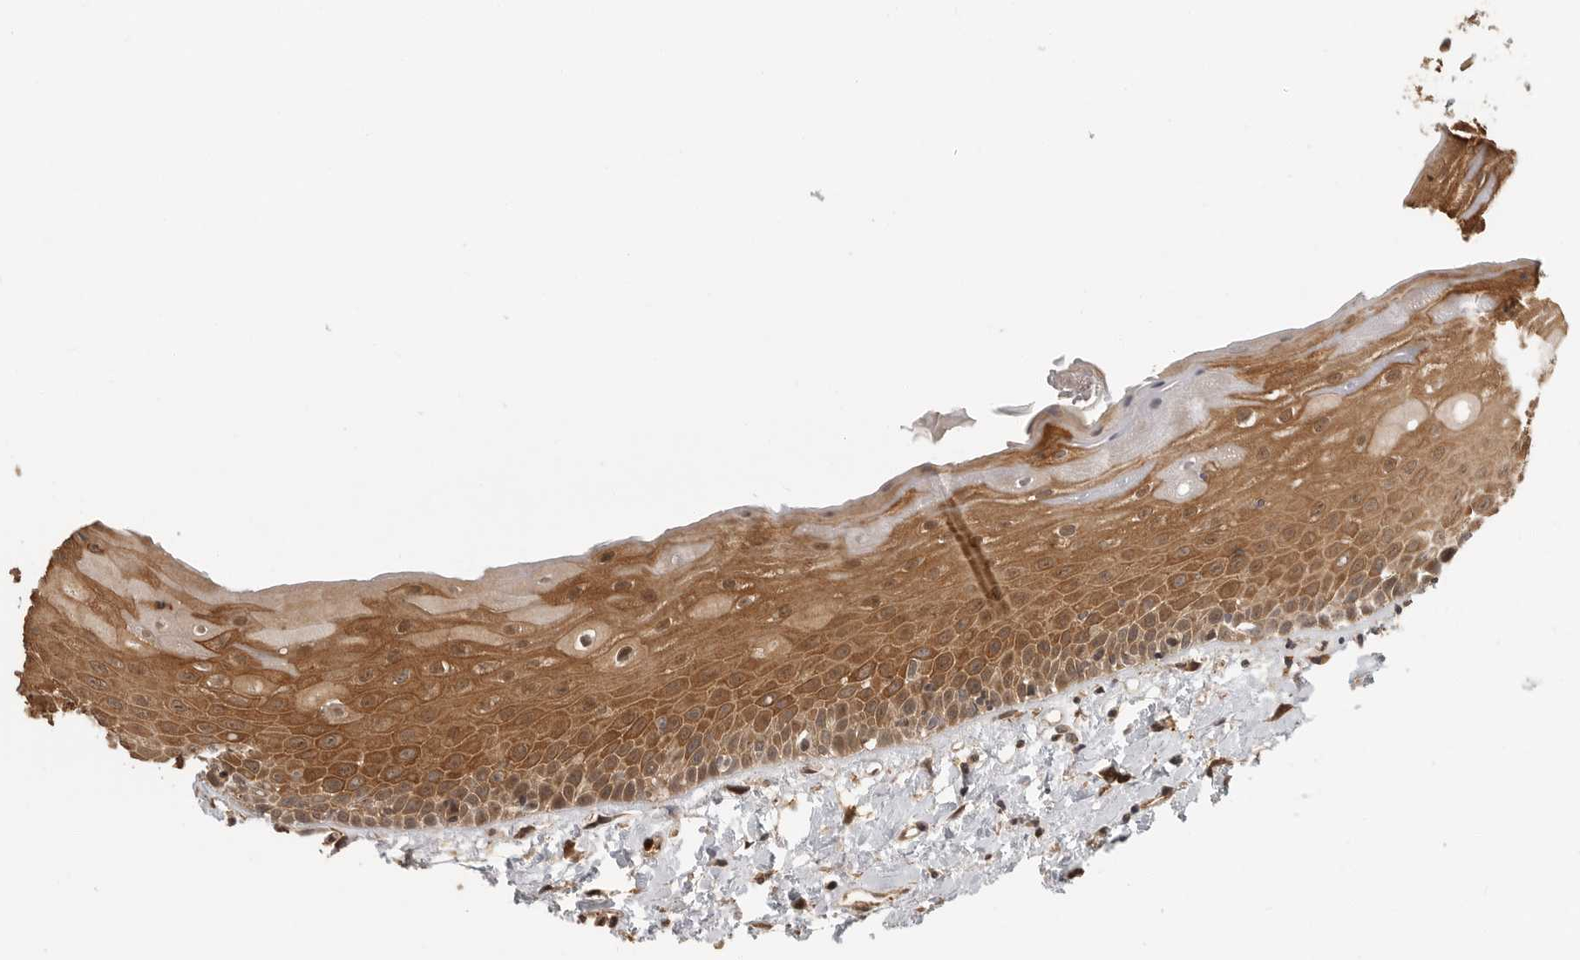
{"staining": {"intensity": "moderate", "quantity": ">75%", "location": "cytoplasmic/membranous,nuclear"}, "tissue": "oral mucosa", "cell_type": "Squamous epithelial cells", "image_type": "normal", "snomed": [{"axis": "morphology", "description": "Normal tissue, NOS"}, {"axis": "topography", "description": "Oral tissue"}], "caption": "This is a photomicrograph of immunohistochemistry (IHC) staining of normal oral mucosa, which shows moderate positivity in the cytoplasmic/membranous,nuclear of squamous epithelial cells.", "gene": "ERN1", "patient": {"sex": "female", "age": 76}}